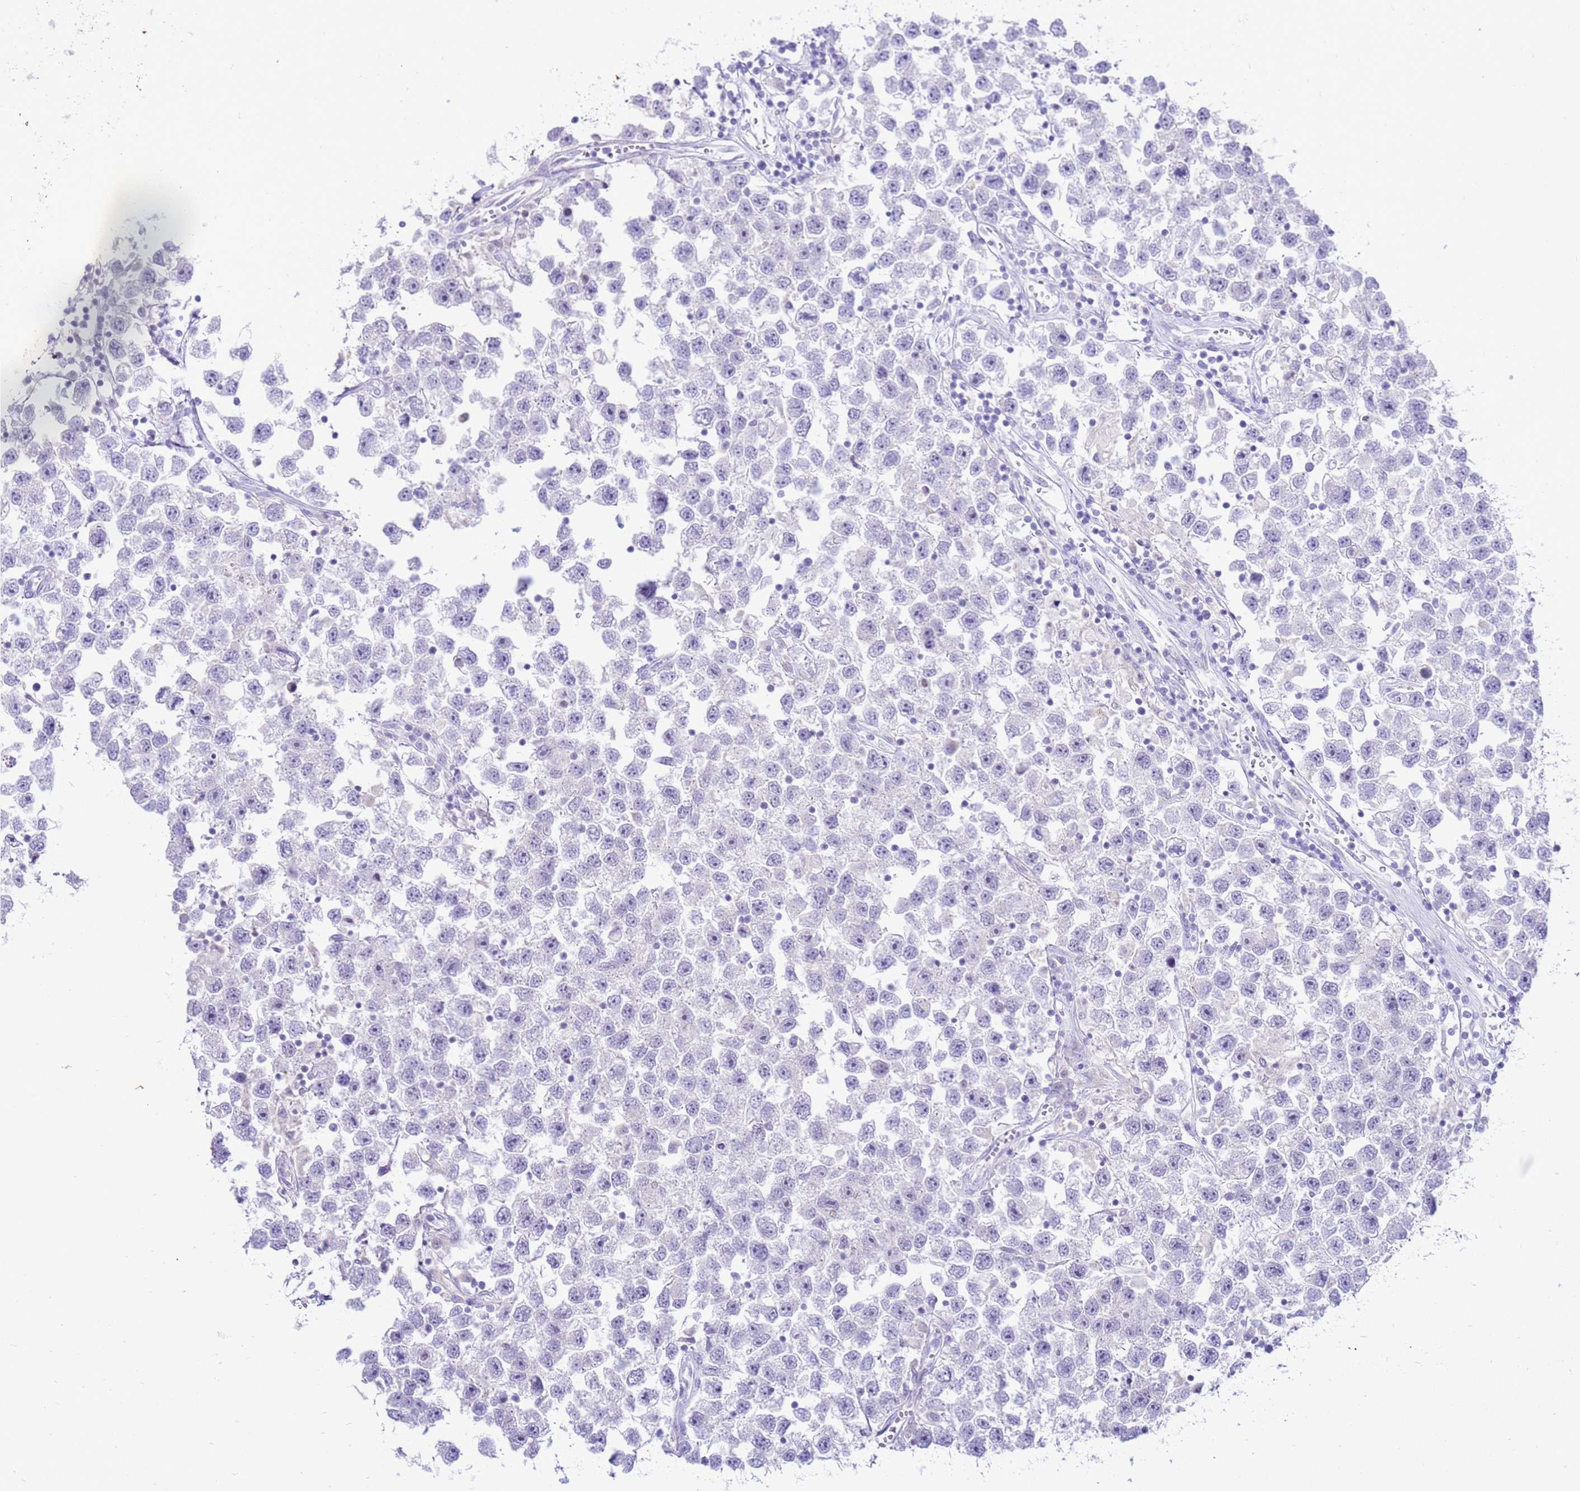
{"staining": {"intensity": "negative", "quantity": "none", "location": "none"}, "tissue": "testis cancer", "cell_type": "Tumor cells", "image_type": "cancer", "snomed": [{"axis": "morphology", "description": "Seminoma, NOS"}, {"axis": "topography", "description": "Testis"}], "caption": "IHC photomicrograph of neoplastic tissue: testis seminoma stained with DAB shows no significant protein expression in tumor cells. (Stains: DAB immunohistochemistry with hematoxylin counter stain, Microscopy: brightfield microscopy at high magnification).", "gene": "IGF1R", "patient": {"sex": "male", "age": 26}}